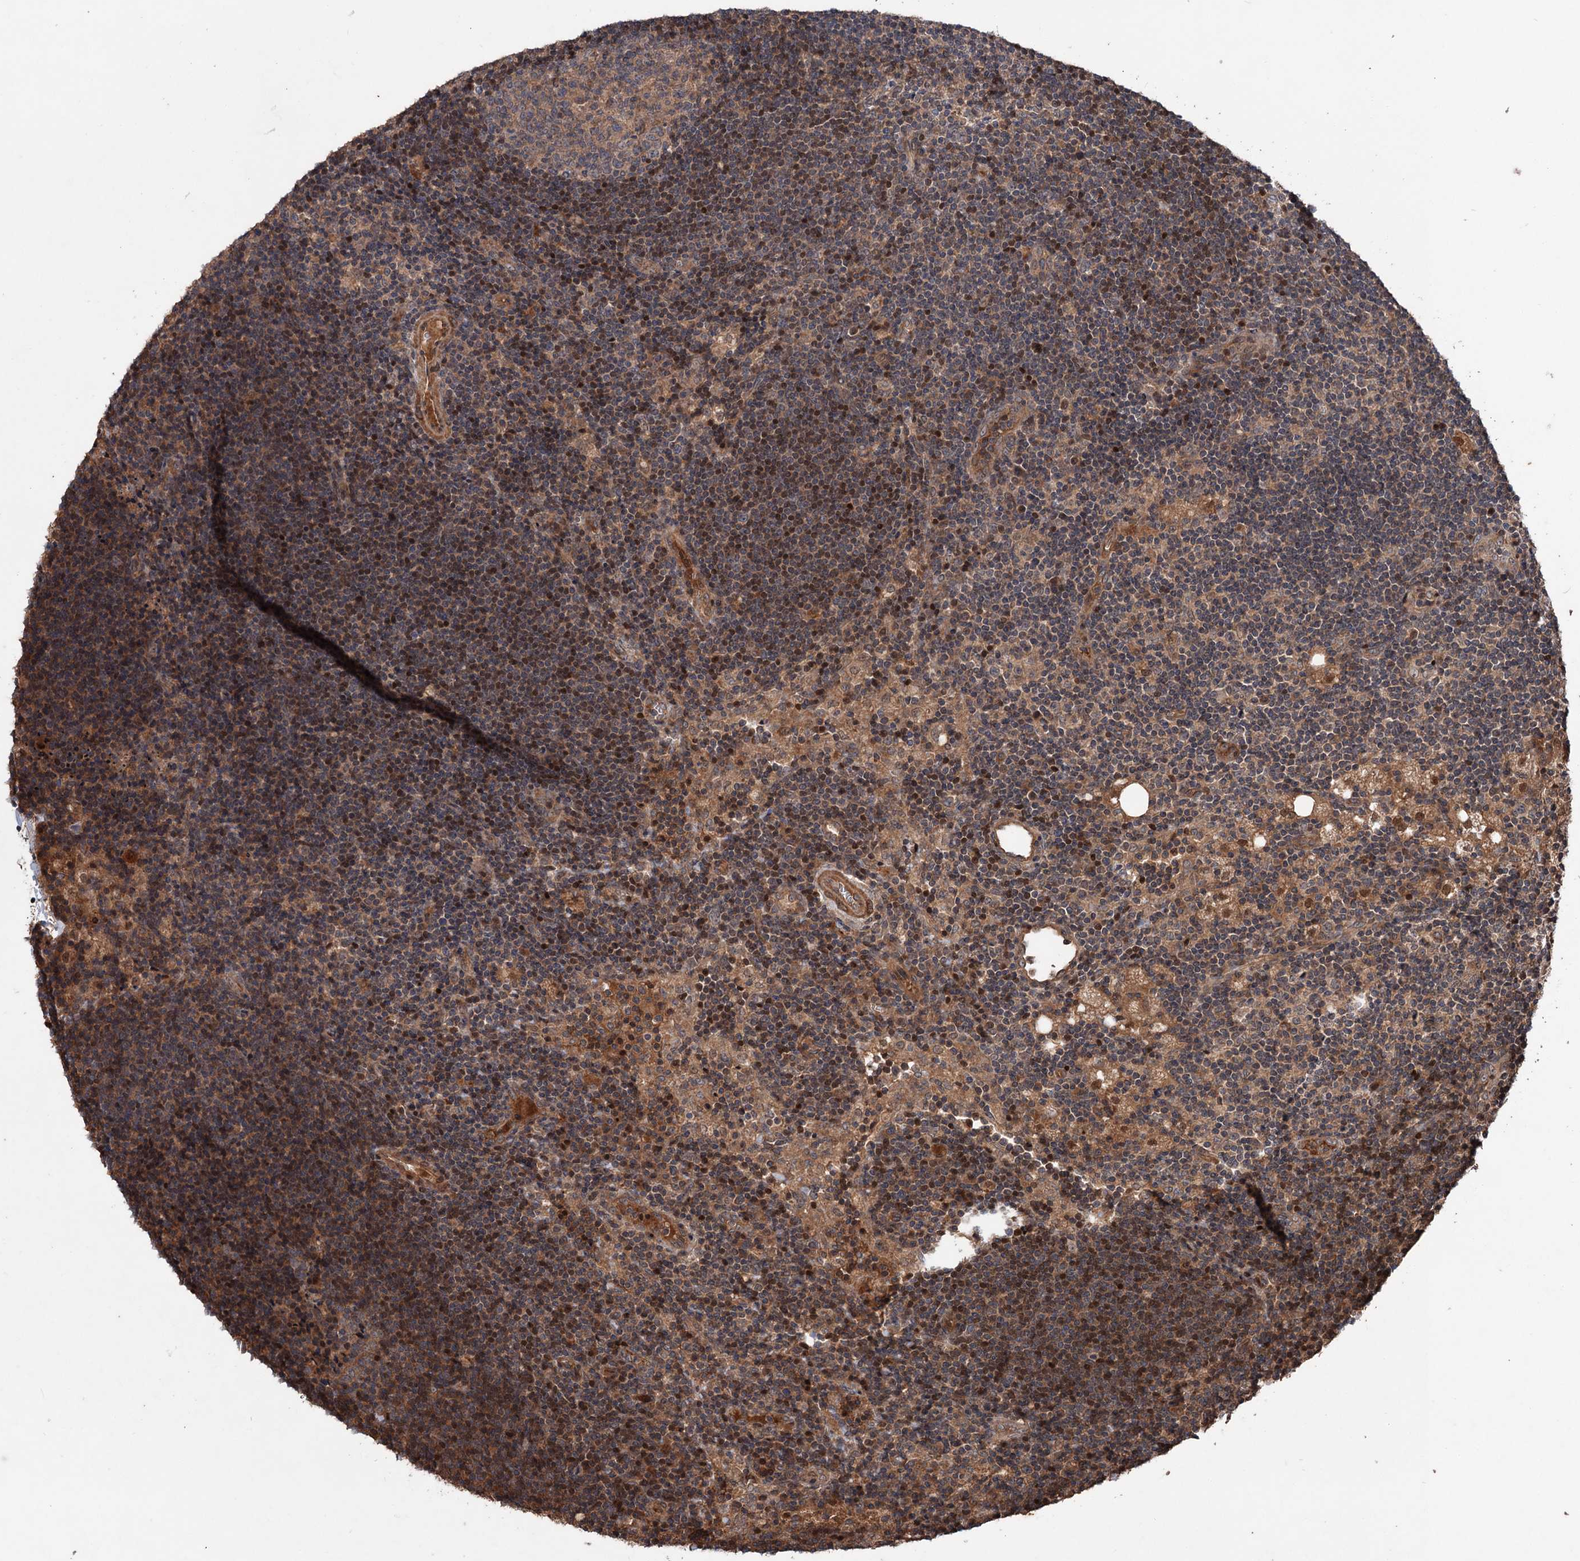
{"staining": {"intensity": "weak", "quantity": ">75%", "location": "cytoplasmic/membranous"}, "tissue": "lymph node", "cell_type": "Germinal center cells", "image_type": "normal", "snomed": [{"axis": "morphology", "description": "Normal tissue, NOS"}, {"axis": "topography", "description": "Lymph node"}], "caption": "Lymph node stained with DAB (3,3'-diaminobenzidine) immunohistochemistry (IHC) shows low levels of weak cytoplasmic/membranous staining in about >75% of germinal center cells.", "gene": "ADK", "patient": {"sex": "male", "age": 24}}